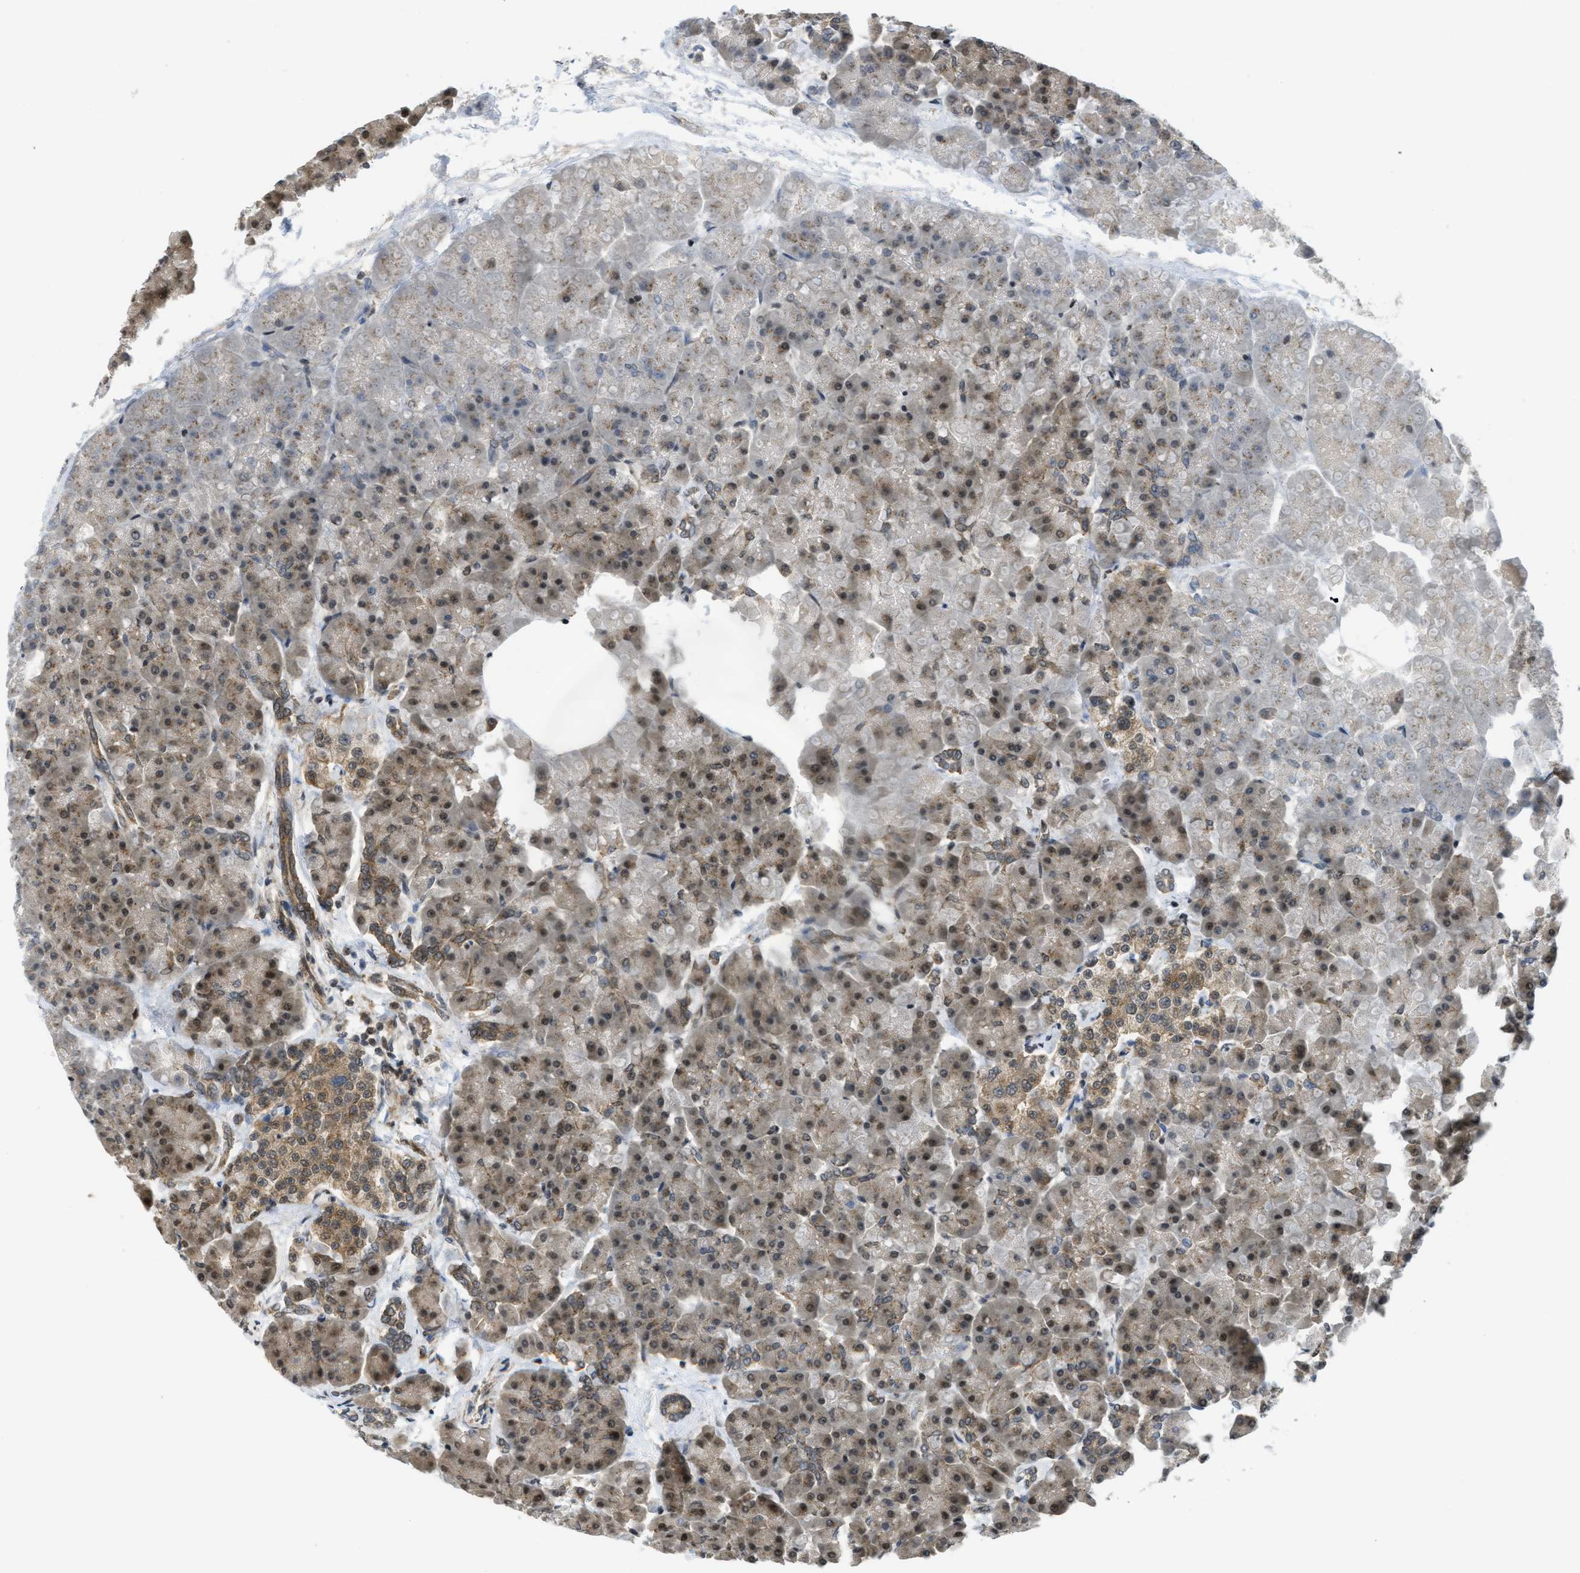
{"staining": {"intensity": "strong", "quantity": "25%-75%", "location": "cytoplasmic/membranous,nuclear"}, "tissue": "pancreas", "cell_type": "Exocrine glandular cells", "image_type": "normal", "snomed": [{"axis": "morphology", "description": "Normal tissue, NOS"}, {"axis": "topography", "description": "Pancreas"}], "caption": "Protein expression analysis of unremarkable human pancreas reveals strong cytoplasmic/membranous,nuclear positivity in about 25%-75% of exocrine glandular cells.", "gene": "TACC1", "patient": {"sex": "female", "age": 70}}